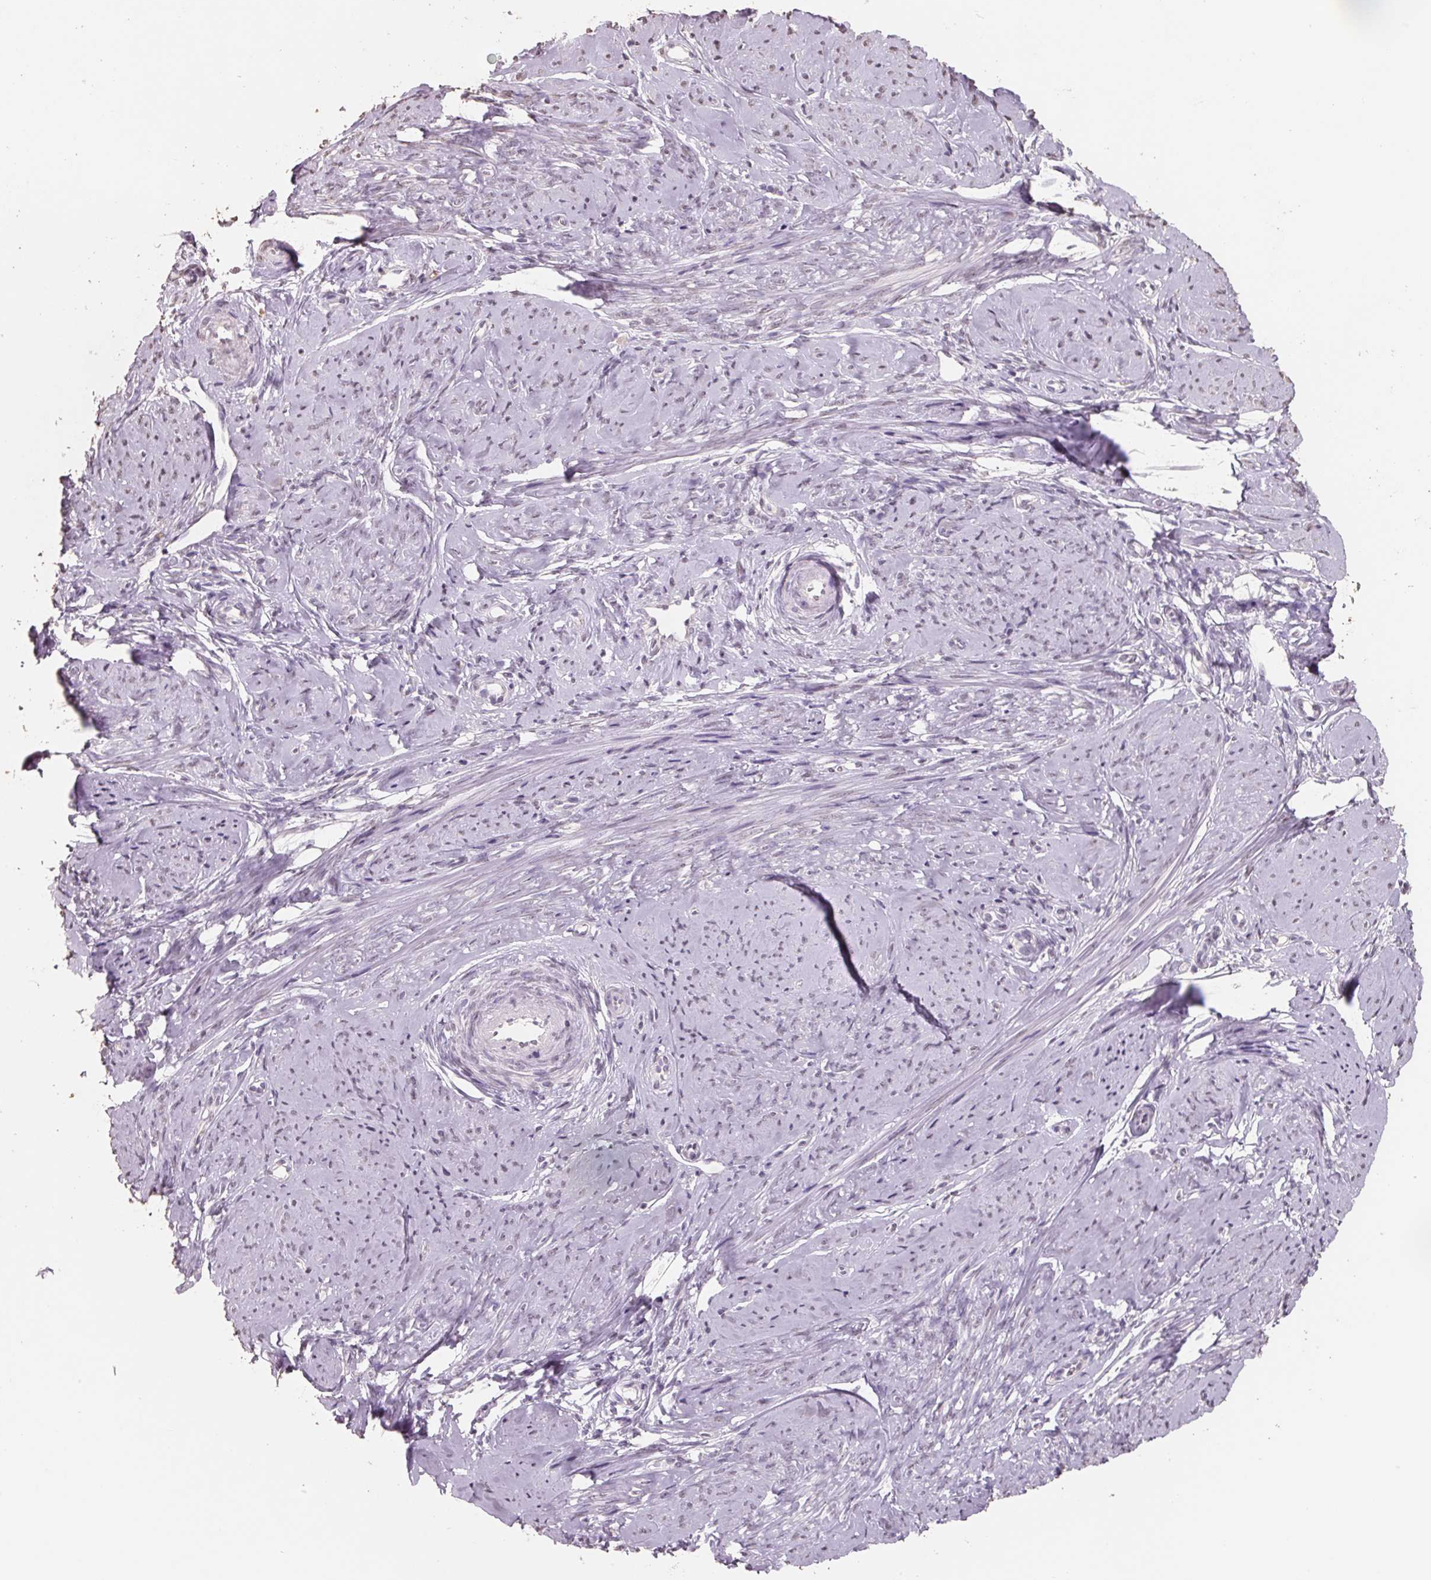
{"staining": {"intensity": "negative", "quantity": "none", "location": "none"}, "tissue": "smooth muscle", "cell_type": "Smooth muscle cells", "image_type": "normal", "snomed": [{"axis": "morphology", "description": "Normal tissue, NOS"}, {"axis": "topography", "description": "Smooth muscle"}], "caption": "A high-resolution photomicrograph shows immunohistochemistry staining of normal smooth muscle, which shows no significant positivity in smooth muscle cells.", "gene": "FTCD", "patient": {"sex": "female", "age": 48}}